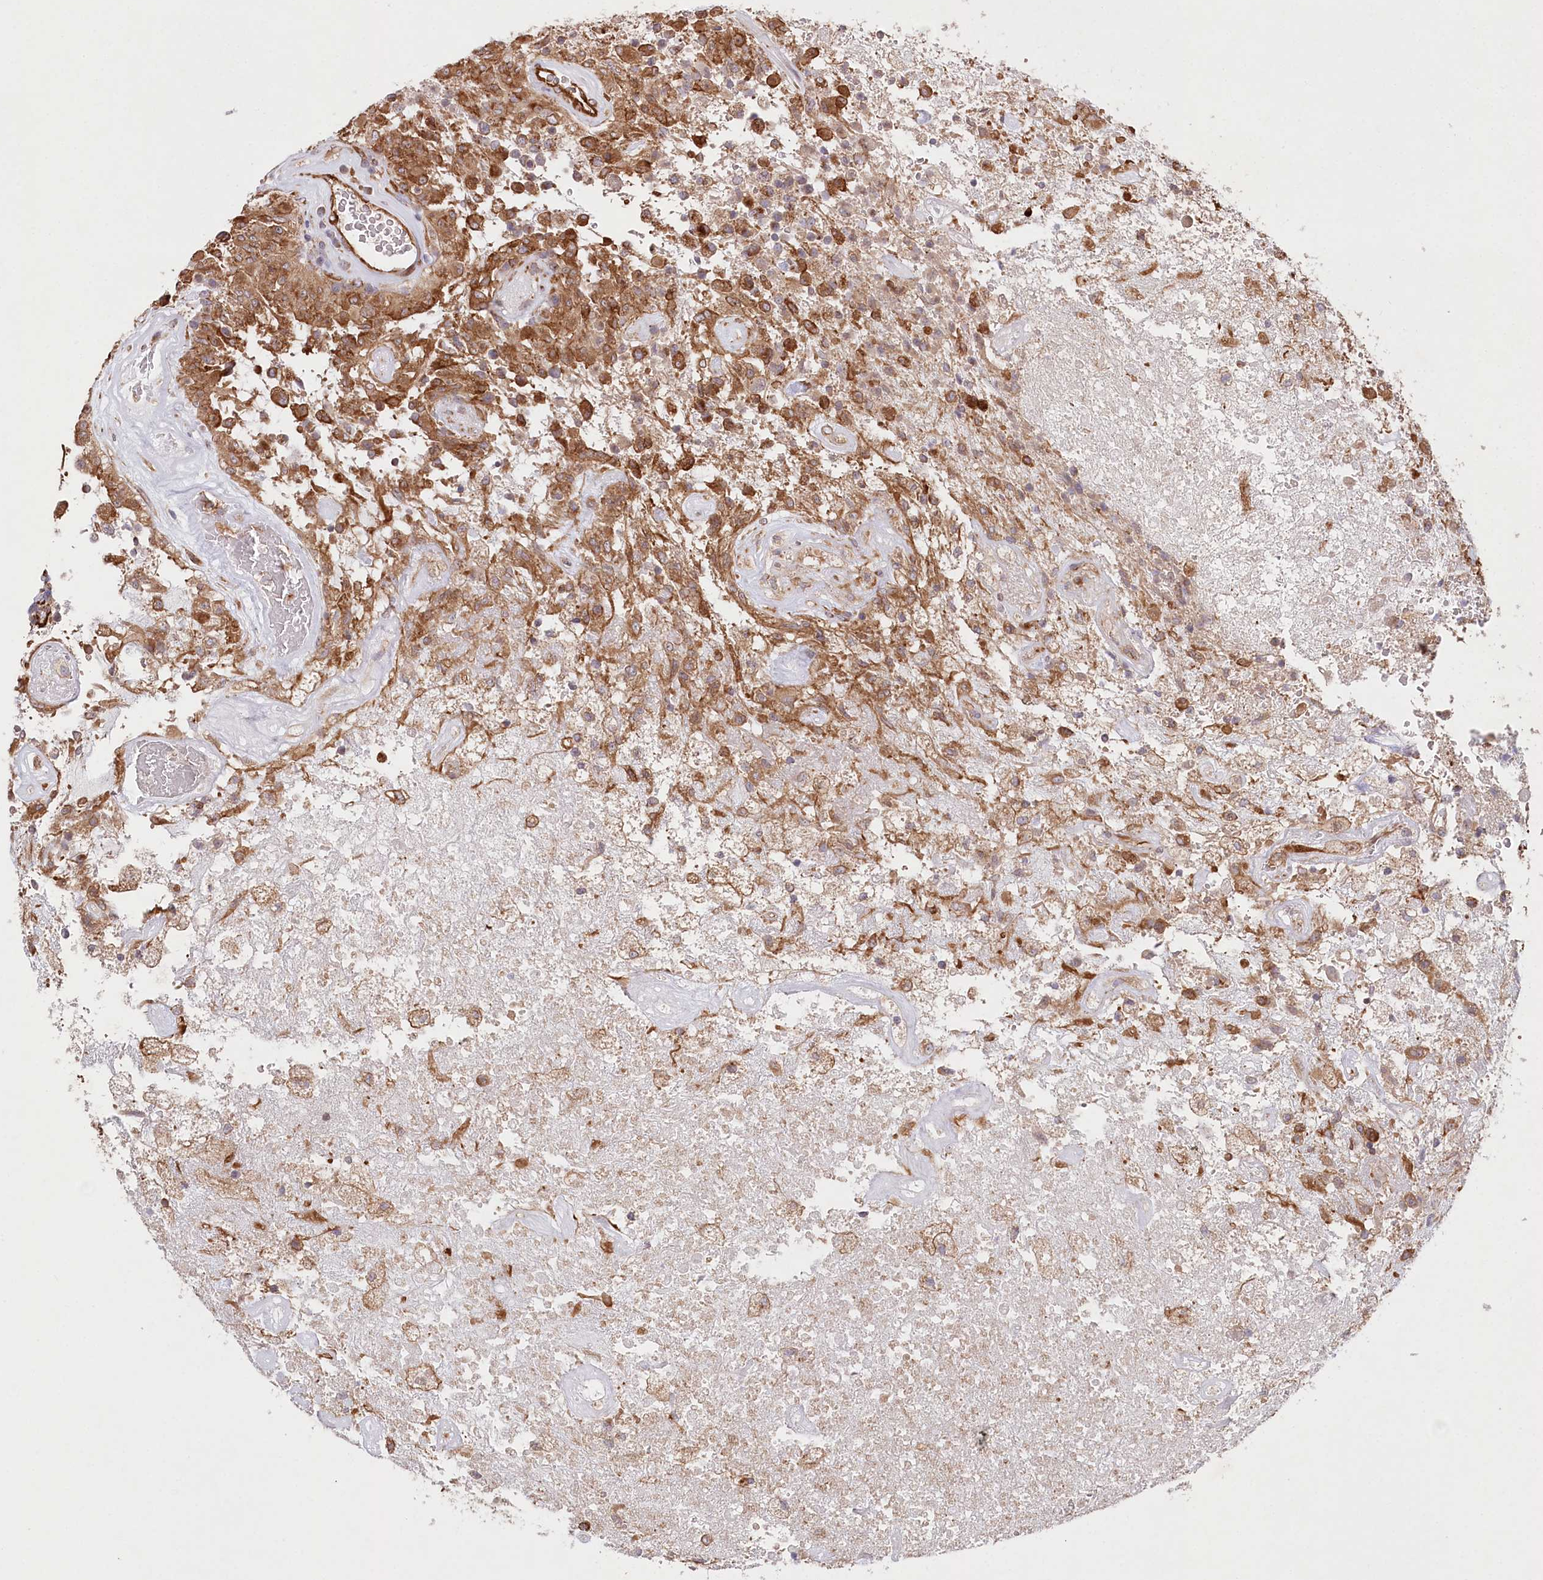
{"staining": {"intensity": "moderate", "quantity": "25%-75%", "location": "cytoplasmic/membranous"}, "tissue": "glioma", "cell_type": "Tumor cells", "image_type": "cancer", "snomed": [{"axis": "morphology", "description": "Glioma, malignant, High grade"}, {"axis": "topography", "description": "Brain"}], "caption": "Moderate cytoplasmic/membranous protein expression is seen in about 25%-75% of tumor cells in malignant high-grade glioma.", "gene": "MTPAP", "patient": {"sex": "female", "age": 57}}